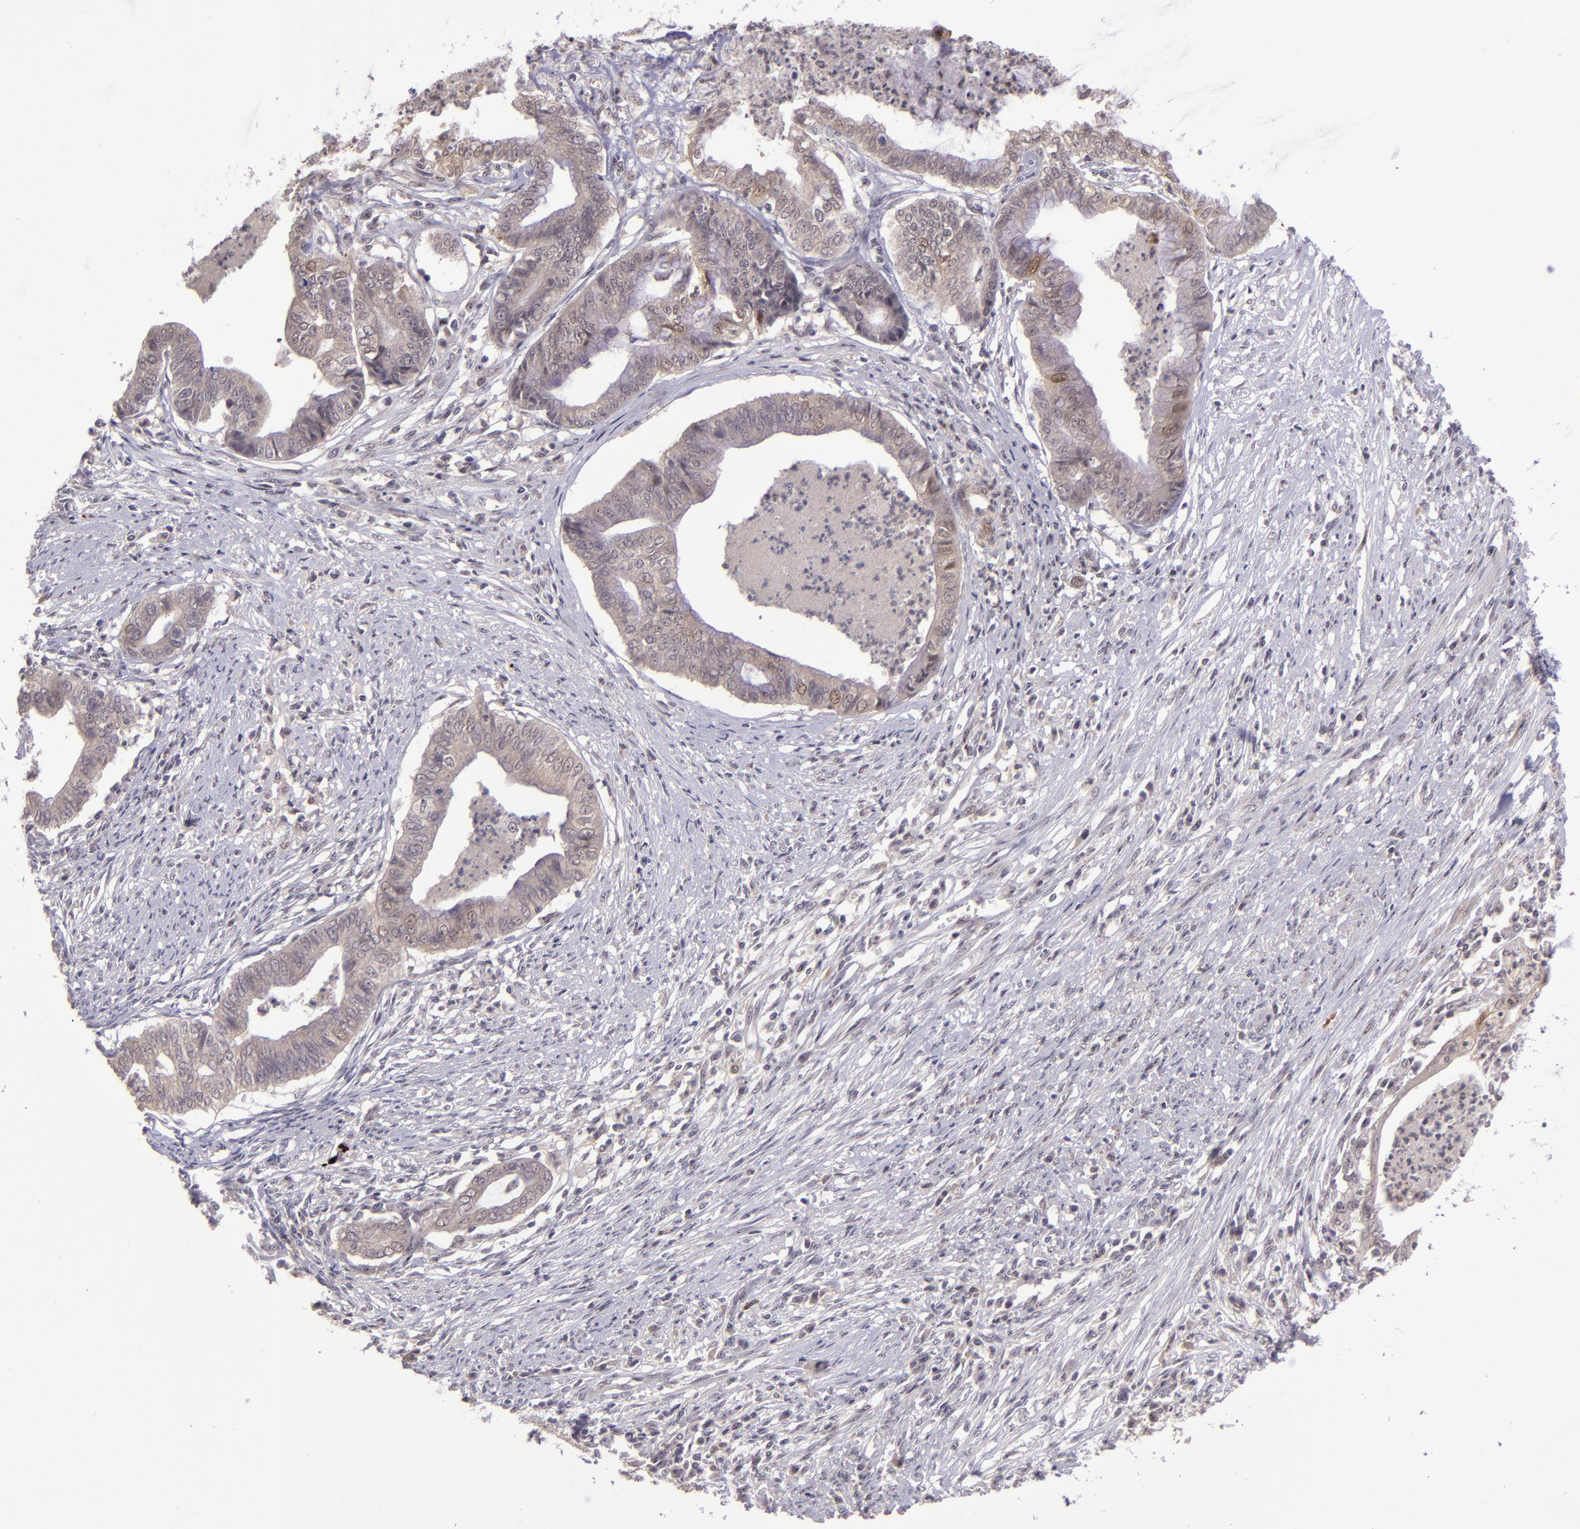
{"staining": {"intensity": "weak", "quantity": ">75%", "location": "cytoplasmic/membranous,nuclear"}, "tissue": "endometrial cancer", "cell_type": "Tumor cells", "image_type": "cancer", "snomed": [{"axis": "morphology", "description": "Necrosis, NOS"}, {"axis": "morphology", "description": "Adenocarcinoma, NOS"}, {"axis": "topography", "description": "Endometrium"}], "caption": "Endometrial adenocarcinoma stained with a protein marker displays weak staining in tumor cells.", "gene": "PCNX4", "patient": {"sex": "female", "age": 79}}